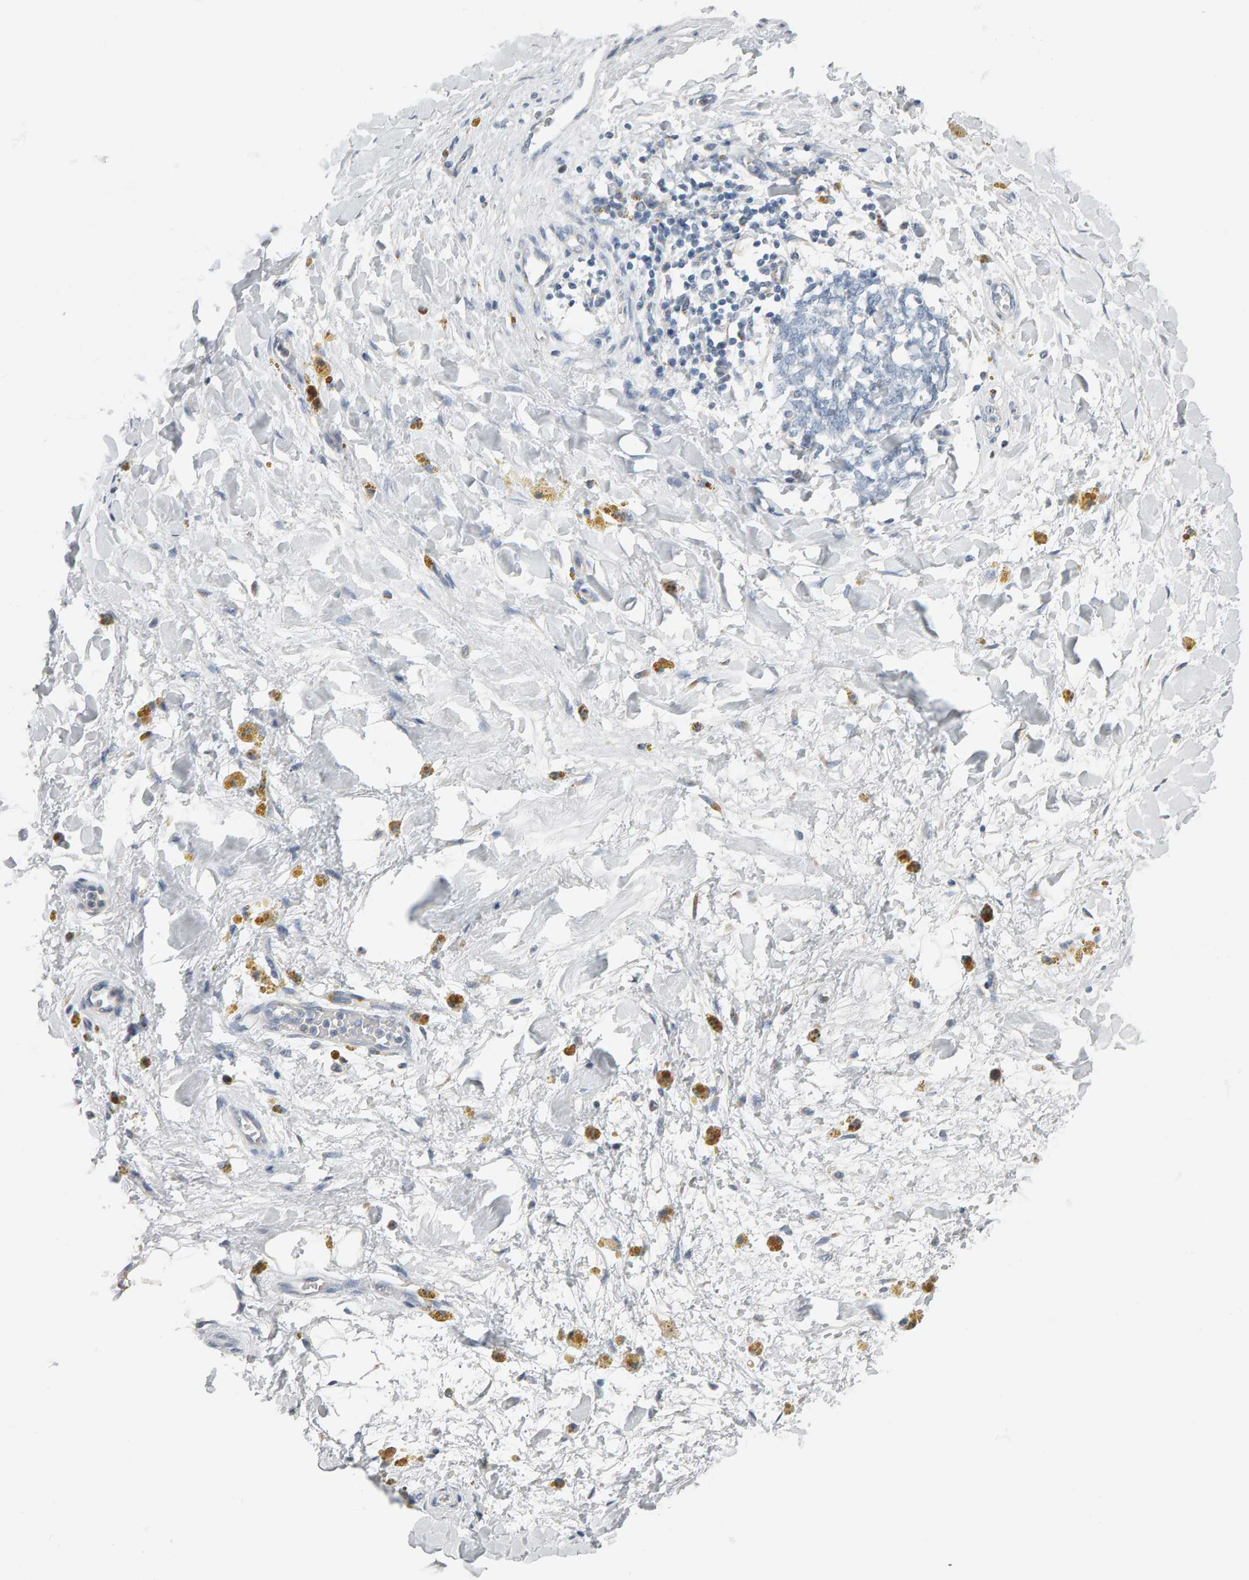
{"staining": {"intensity": "negative", "quantity": "none", "location": "none"}, "tissue": "adipose tissue", "cell_type": "Adipocytes", "image_type": "normal", "snomed": [{"axis": "morphology", "description": "Normal tissue, NOS"}, {"axis": "topography", "description": "Kidney"}, {"axis": "topography", "description": "Peripheral nerve tissue"}], "caption": "High power microscopy histopathology image of an IHC histopathology image of benign adipose tissue, revealing no significant expression in adipocytes. (DAB immunohistochemistry (IHC) visualized using brightfield microscopy, high magnification).", "gene": "ADHFE1", "patient": {"sex": "male", "age": 7}}